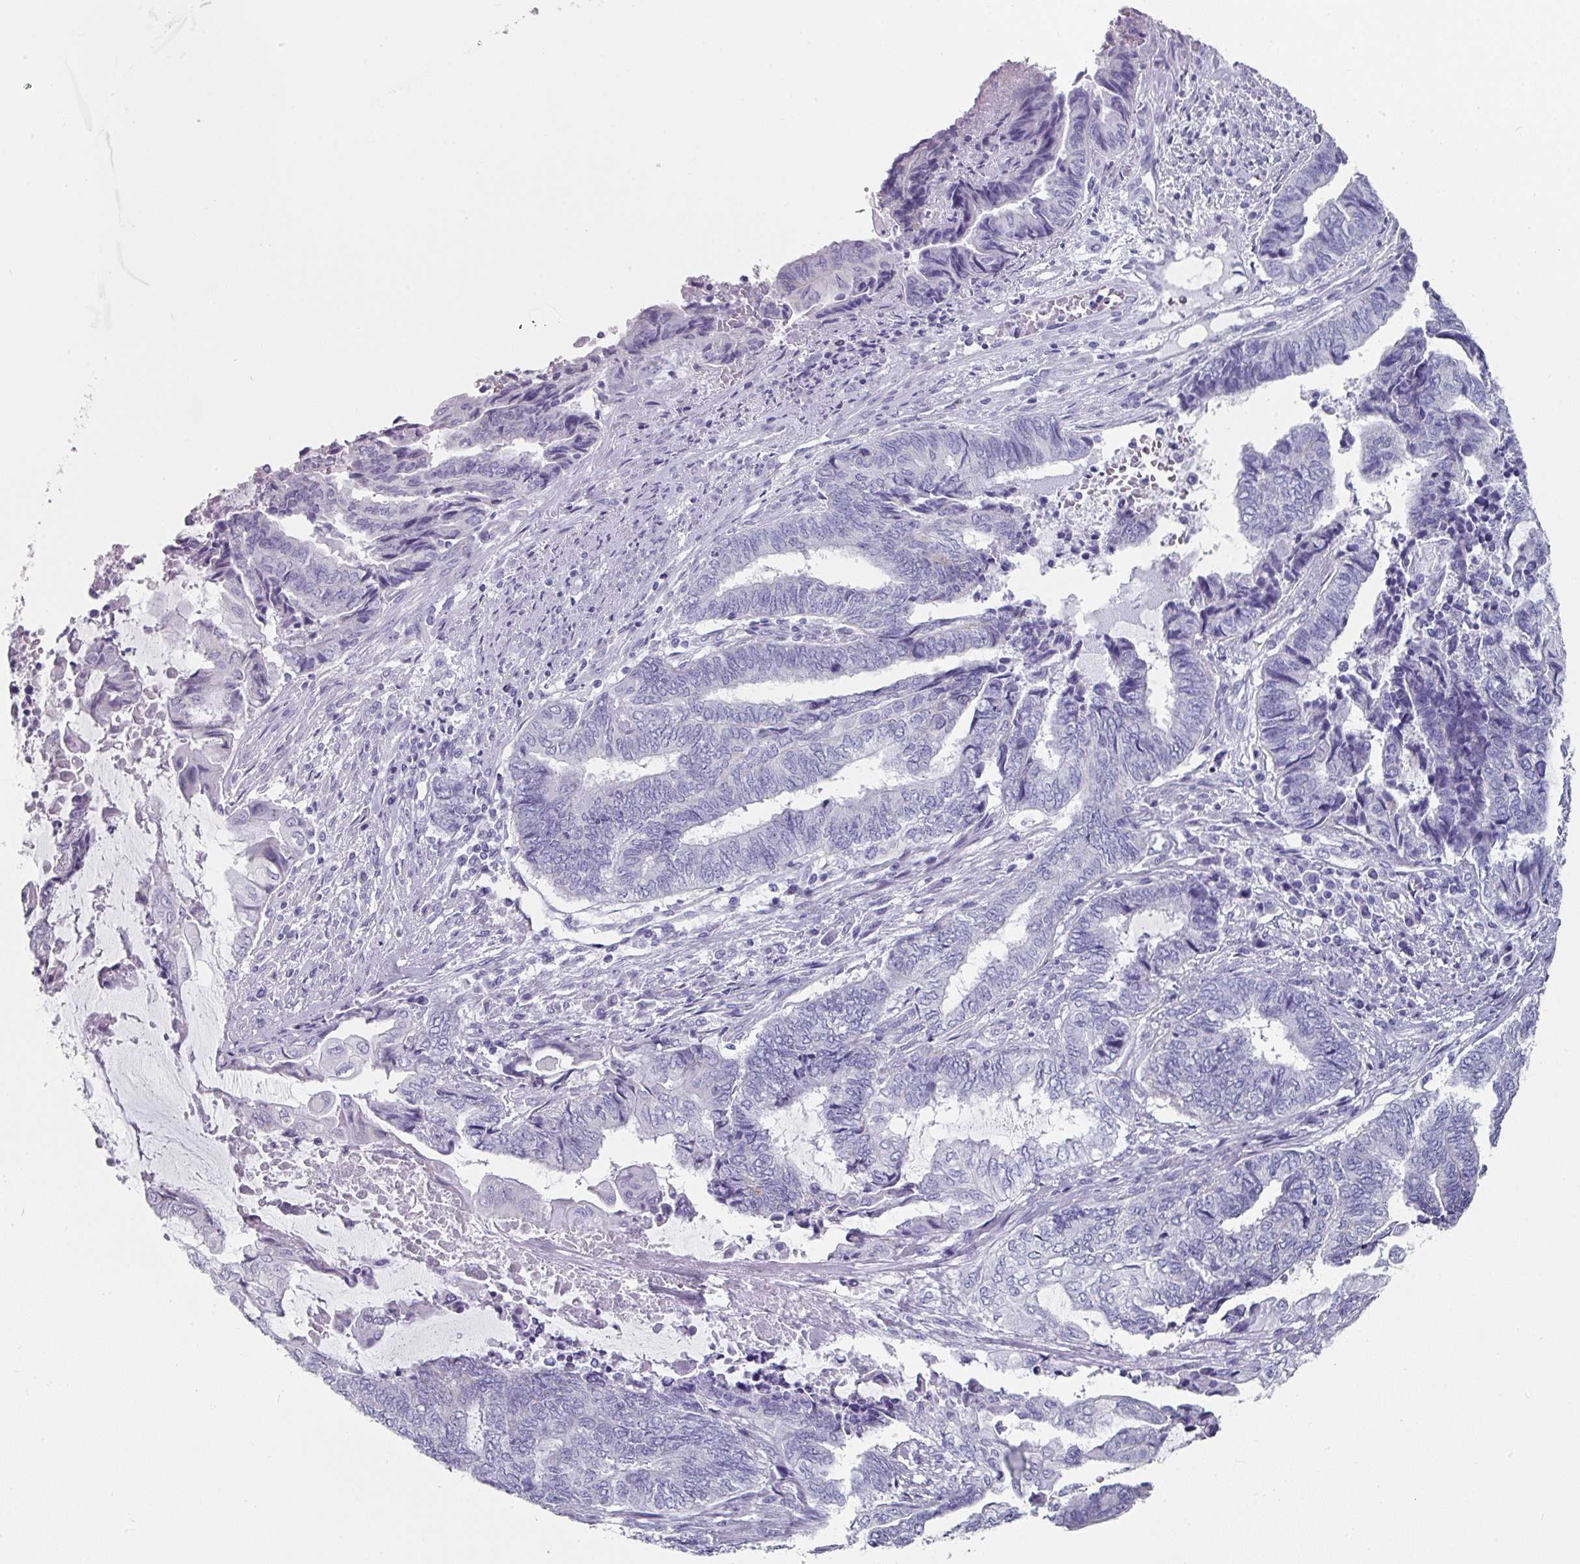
{"staining": {"intensity": "negative", "quantity": "none", "location": "none"}, "tissue": "endometrial cancer", "cell_type": "Tumor cells", "image_type": "cancer", "snomed": [{"axis": "morphology", "description": "Adenocarcinoma, NOS"}, {"axis": "topography", "description": "Uterus"}, {"axis": "topography", "description": "Endometrium"}], "caption": "An immunohistochemistry histopathology image of adenocarcinoma (endometrial) is shown. There is no staining in tumor cells of adenocarcinoma (endometrial). The staining was performed using DAB (3,3'-diaminobenzidine) to visualize the protein expression in brown, while the nuclei were stained in blue with hematoxylin (Magnification: 20x).", "gene": "SETBP1", "patient": {"sex": "female", "age": 70}}